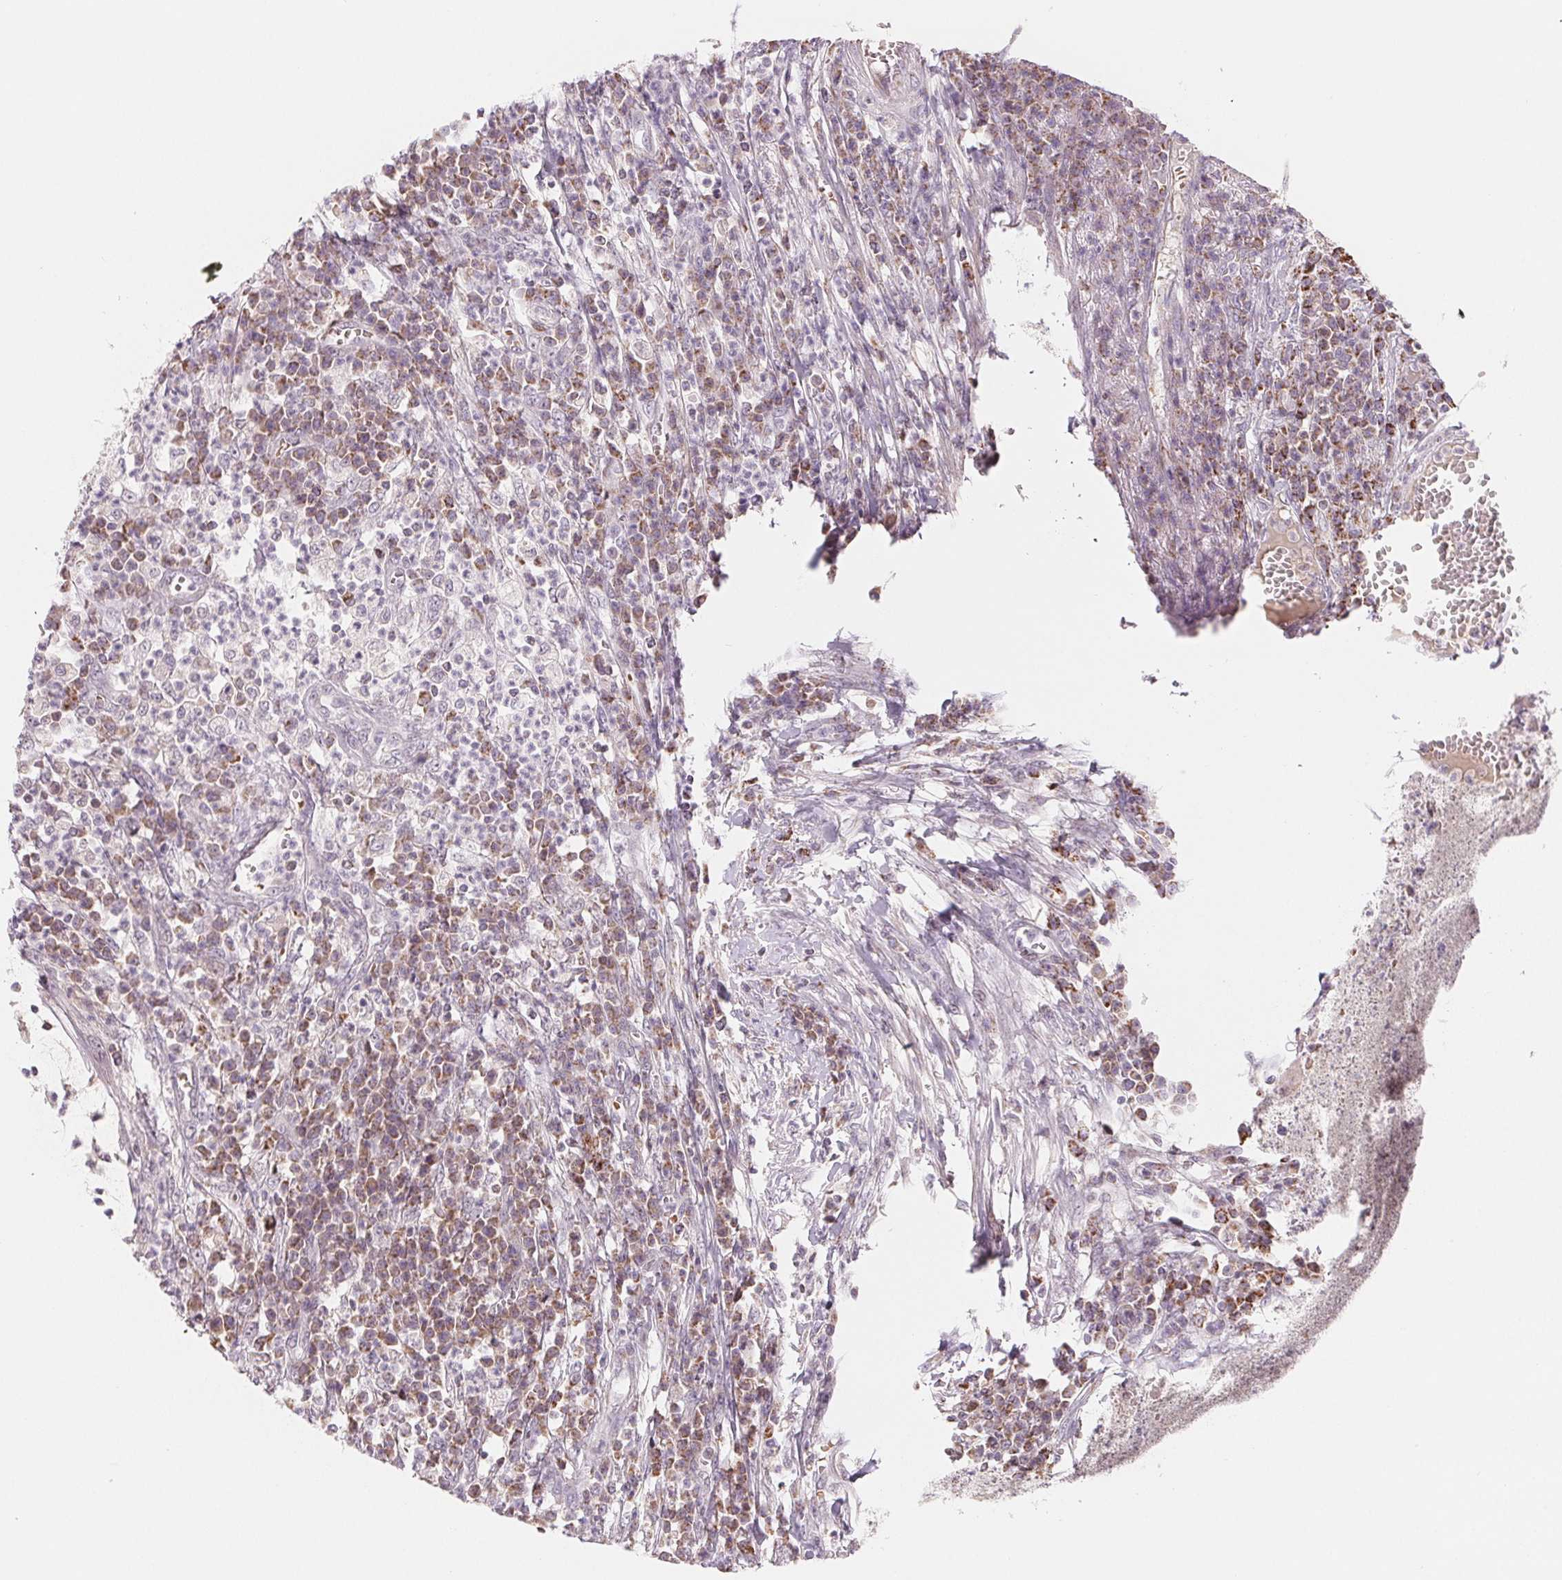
{"staining": {"intensity": "moderate", "quantity": "<25%", "location": "cytoplasmic/membranous"}, "tissue": "colorectal cancer", "cell_type": "Tumor cells", "image_type": "cancer", "snomed": [{"axis": "morphology", "description": "Adenocarcinoma, NOS"}, {"axis": "topography", "description": "Colon"}], "caption": "Protein analysis of colorectal cancer (adenocarcinoma) tissue displays moderate cytoplasmic/membranous staining in approximately <25% of tumor cells.", "gene": "HINT2", "patient": {"sex": "male", "age": 65}}